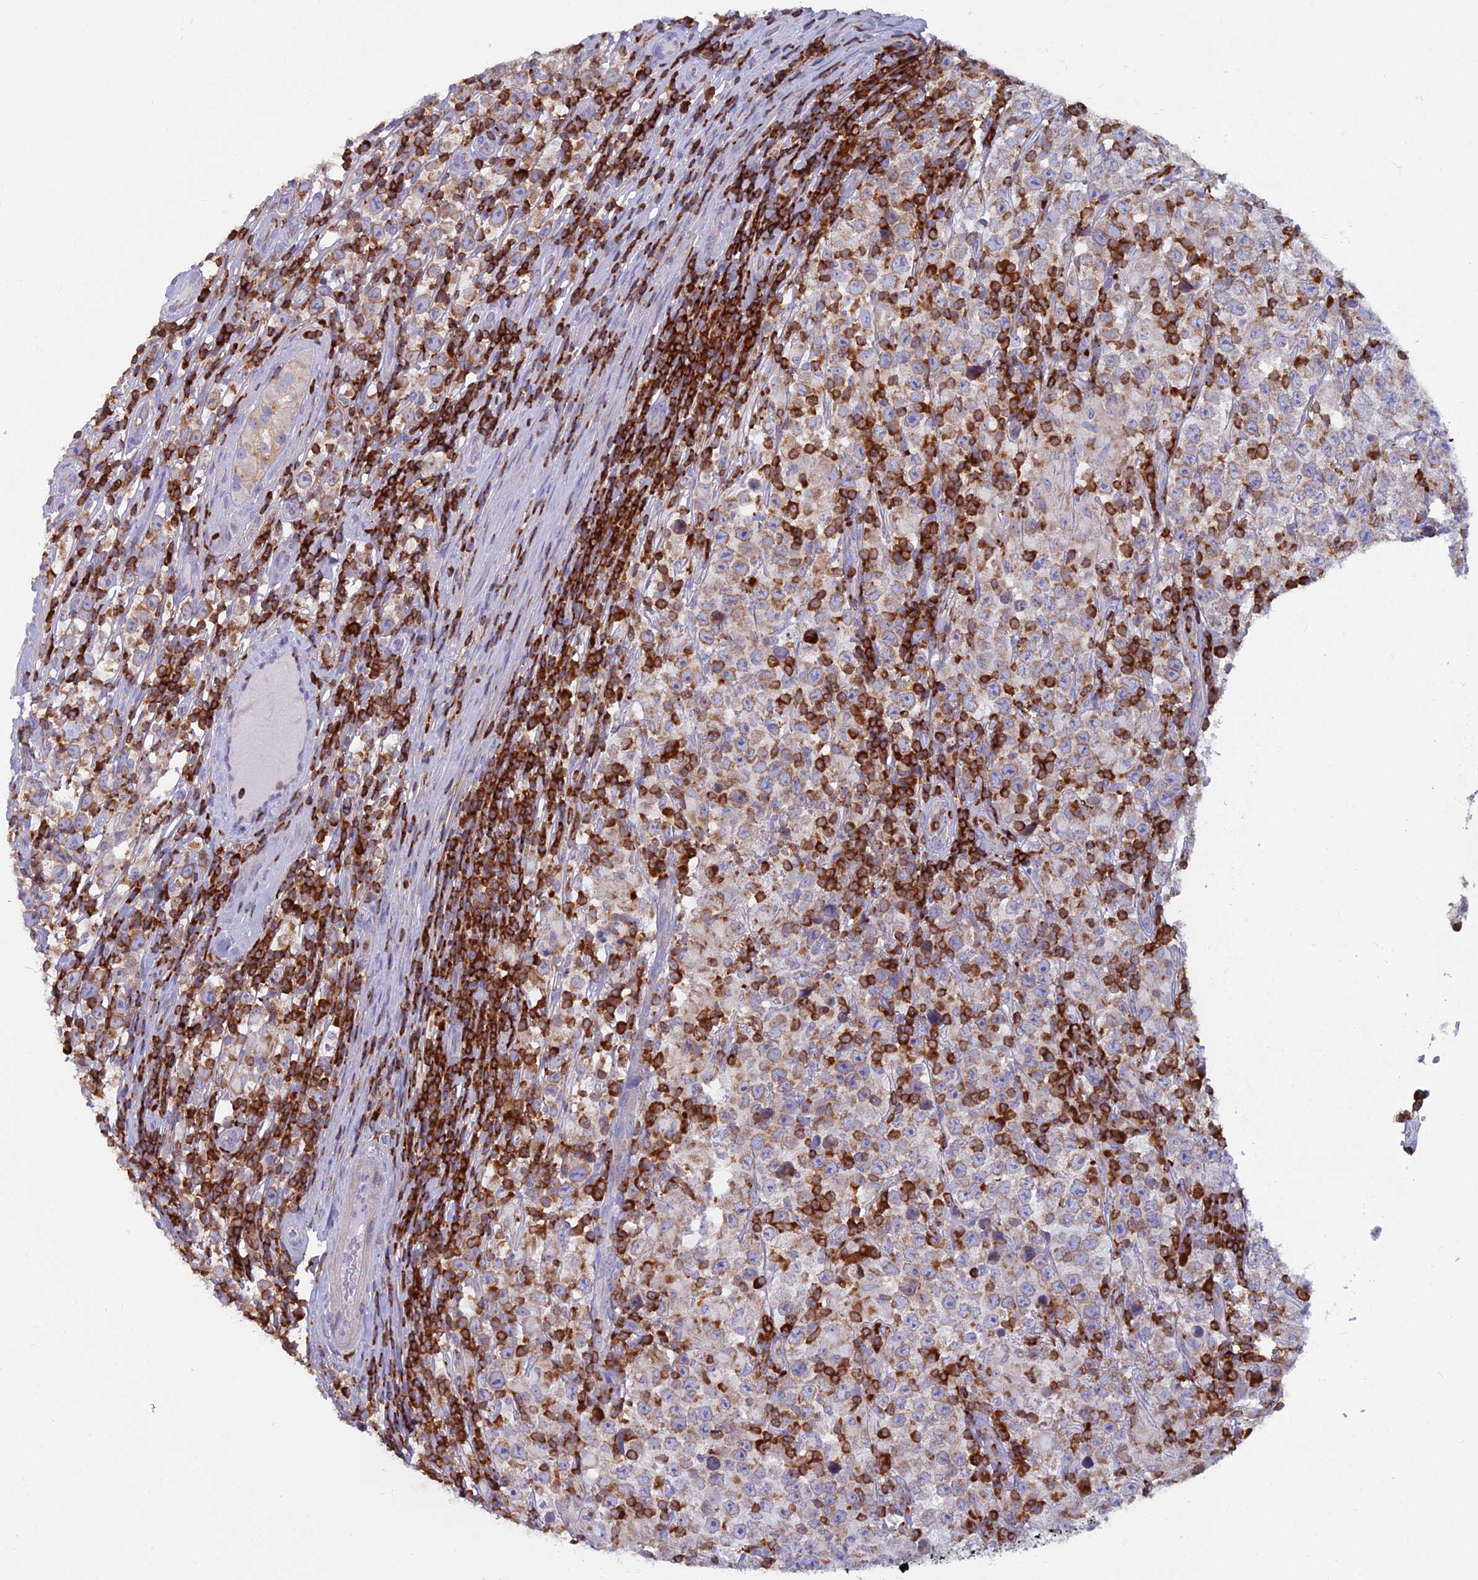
{"staining": {"intensity": "weak", "quantity": ">75%", "location": "cytoplasmic/membranous"}, "tissue": "testis cancer", "cell_type": "Tumor cells", "image_type": "cancer", "snomed": [{"axis": "morphology", "description": "Normal tissue, NOS"}, {"axis": "morphology", "description": "Urothelial carcinoma, High grade"}, {"axis": "morphology", "description": "Seminoma, NOS"}, {"axis": "morphology", "description": "Carcinoma, Embryonal, NOS"}, {"axis": "topography", "description": "Urinary bladder"}, {"axis": "topography", "description": "Testis"}], "caption": "About >75% of tumor cells in human testis cancer (embryonal carcinoma) reveal weak cytoplasmic/membranous protein staining as visualized by brown immunohistochemical staining.", "gene": "ABI3BP", "patient": {"sex": "male", "age": 41}}